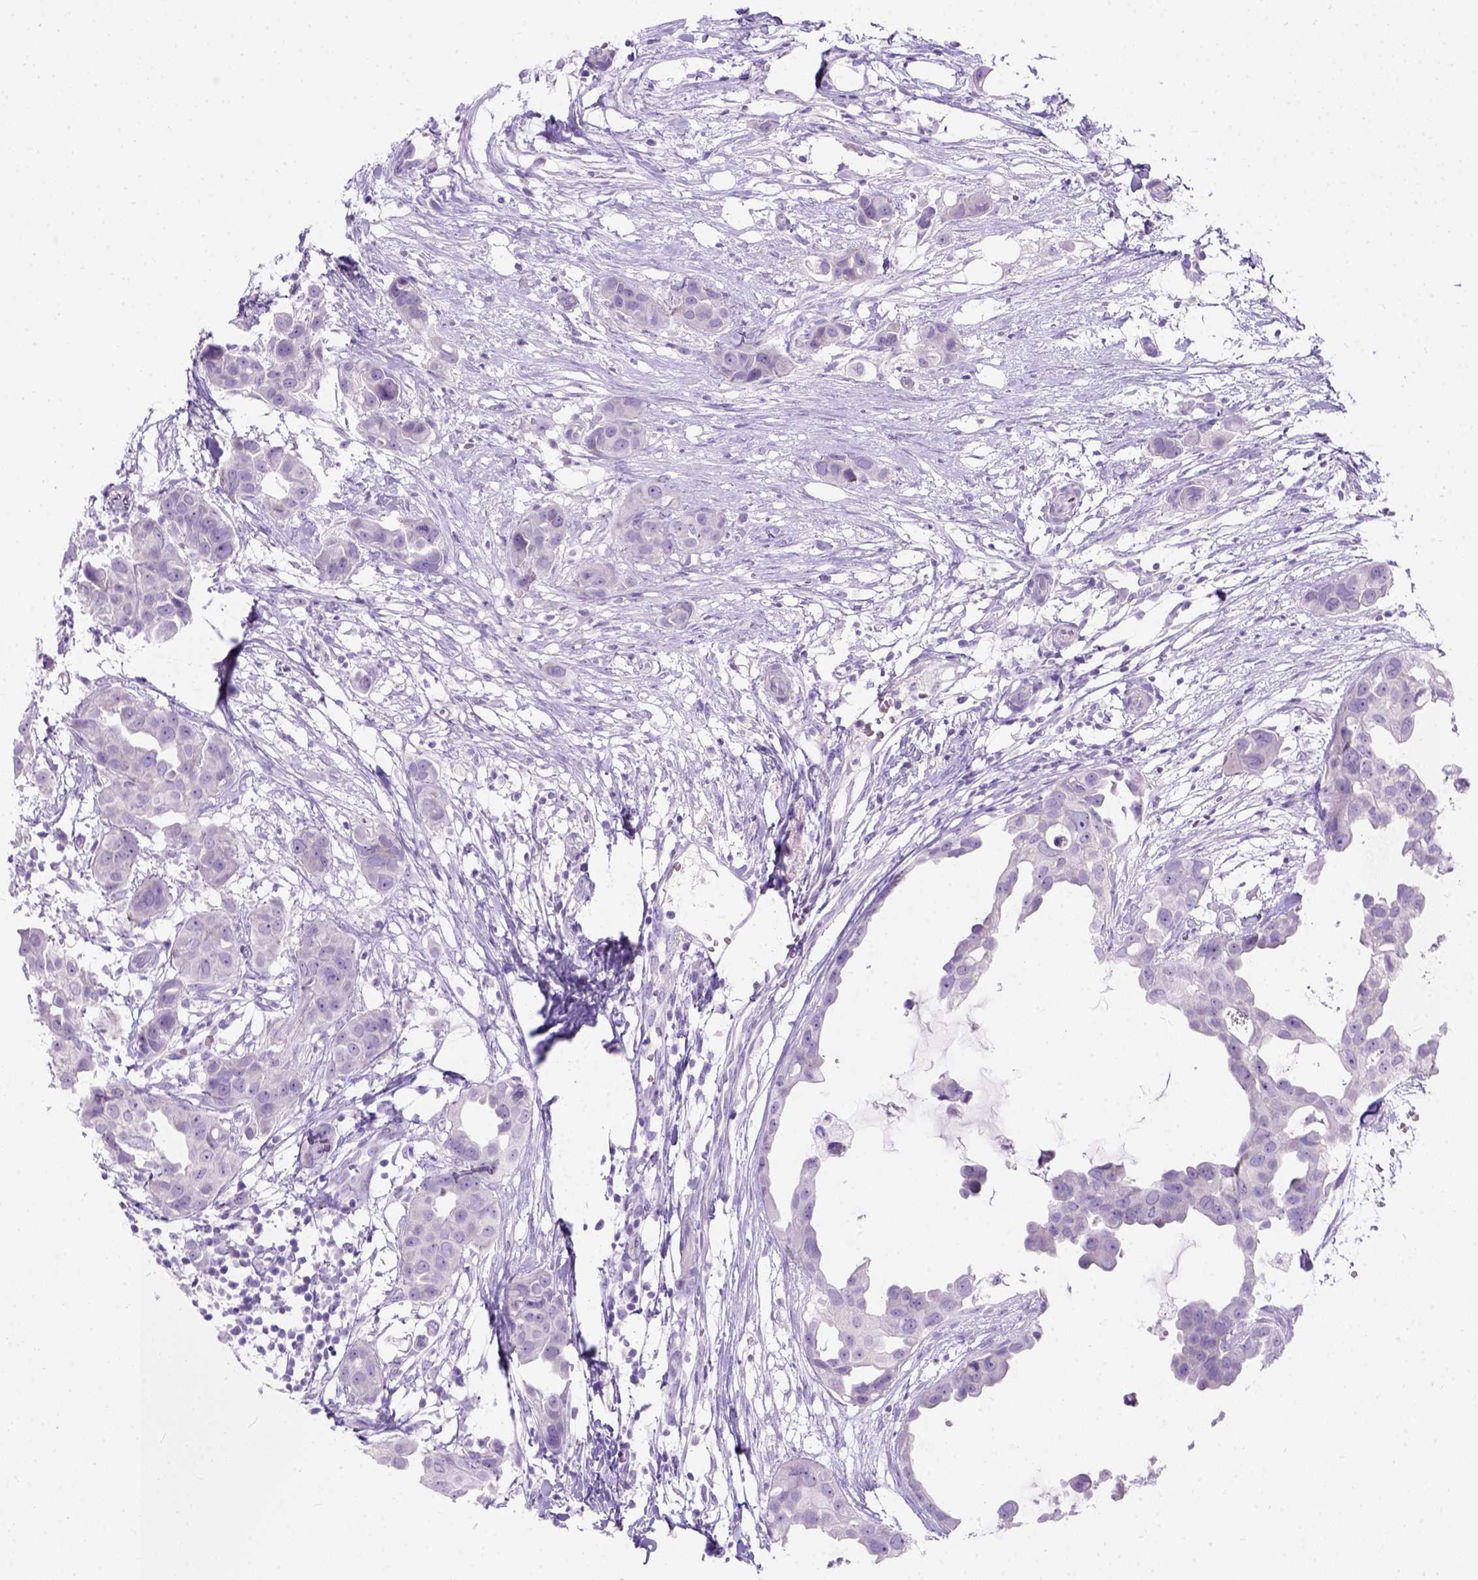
{"staining": {"intensity": "negative", "quantity": "none", "location": "none"}, "tissue": "breast cancer", "cell_type": "Tumor cells", "image_type": "cancer", "snomed": [{"axis": "morphology", "description": "Duct carcinoma"}, {"axis": "topography", "description": "Breast"}], "caption": "Breast cancer (infiltrating ductal carcinoma) was stained to show a protein in brown. There is no significant expression in tumor cells. (DAB IHC, high magnification).", "gene": "C7orf57", "patient": {"sex": "female", "age": 38}}